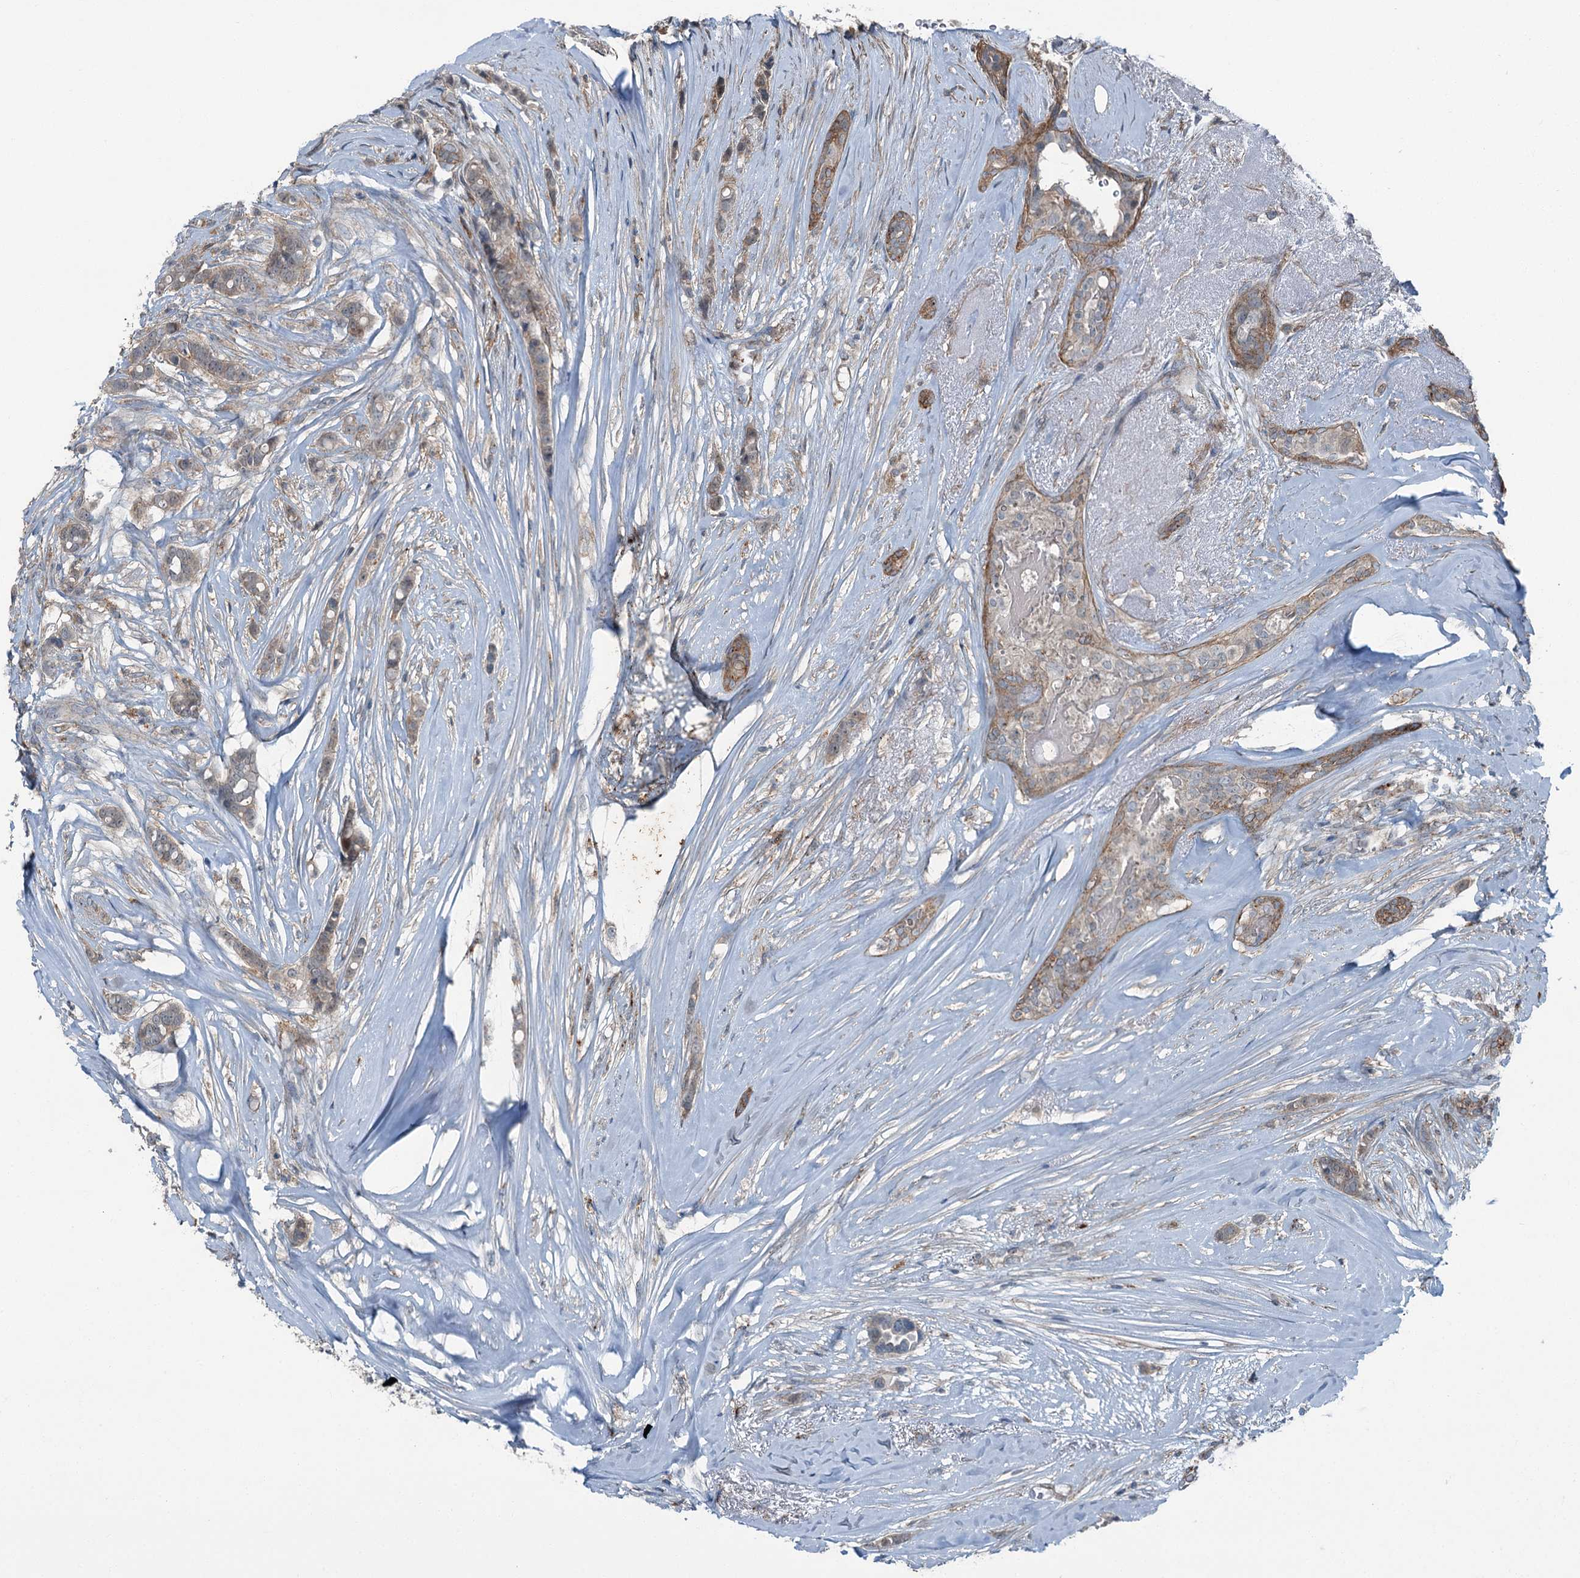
{"staining": {"intensity": "weak", "quantity": "25%-75%", "location": "cytoplasmic/membranous"}, "tissue": "breast cancer", "cell_type": "Tumor cells", "image_type": "cancer", "snomed": [{"axis": "morphology", "description": "Lobular carcinoma"}, {"axis": "topography", "description": "Breast"}], "caption": "The immunohistochemical stain shows weak cytoplasmic/membranous staining in tumor cells of breast lobular carcinoma tissue.", "gene": "AXL", "patient": {"sex": "female", "age": 51}}